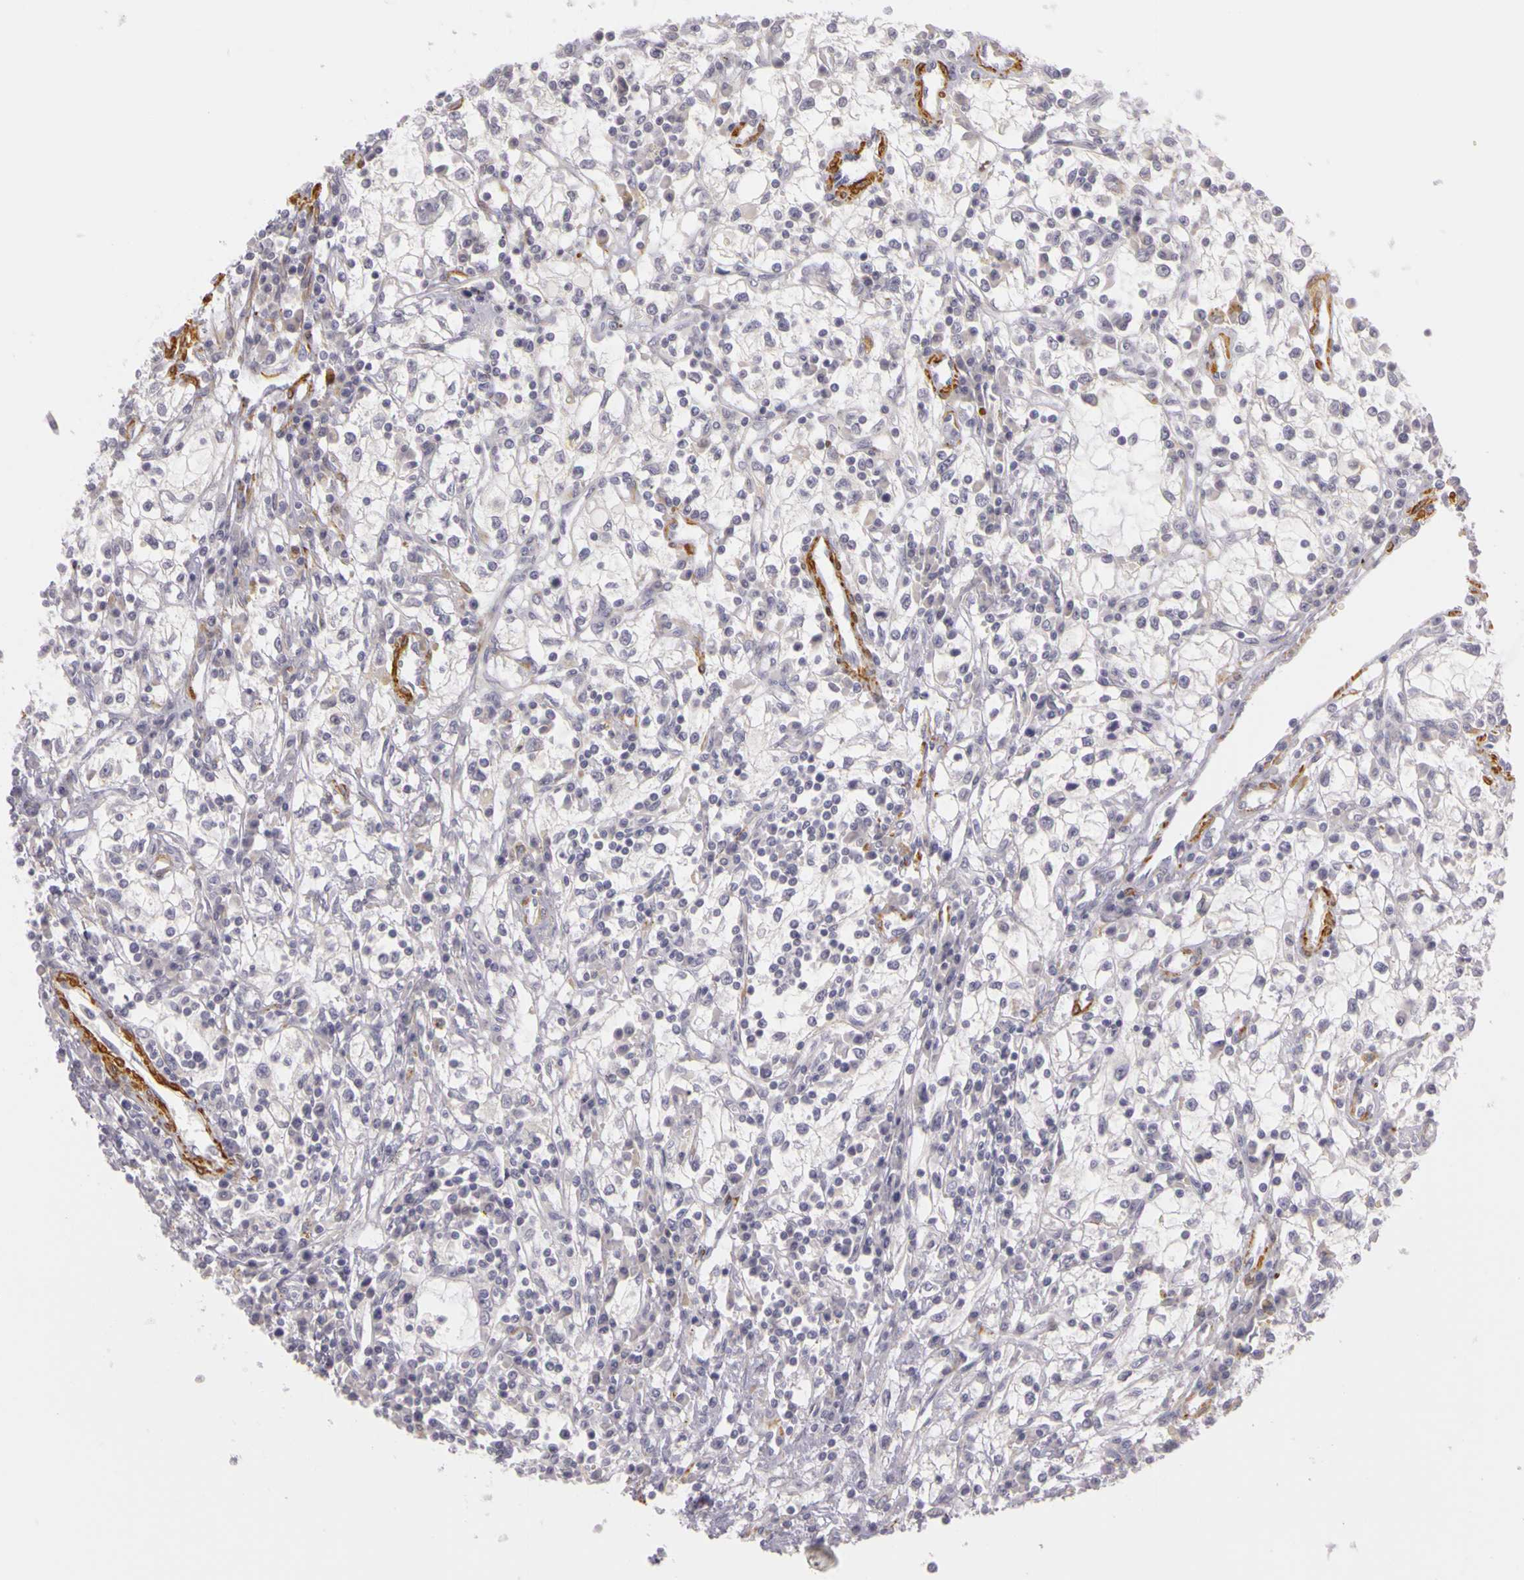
{"staining": {"intensity": "weak", "quantity": ">75%", "location": "cytoplasmic/membranous"}, "tissue": "renal cancer", "cell_type": "Tumor cells", "image_type": "cancer", "snomed": [{"axis": "morphology", "description": "Adenocarcinoma, NOS"}, {"axis": "topography", "description": "Kidney"}], "caption": "Immunohistochemical staining of human adenocarcinoma (renal) displays low levels of weak cytoplasmic/membranous protein expression in about >75% of tumor cells. The protein of interest is stained brown, and the nuclei are stained in blue (DAB (3,3'-diaminobenzidine) IHC with brightfield microscopy, high magnification).", "gene": "CNTN2", "patient": {"sex": "male", "age": 82}}